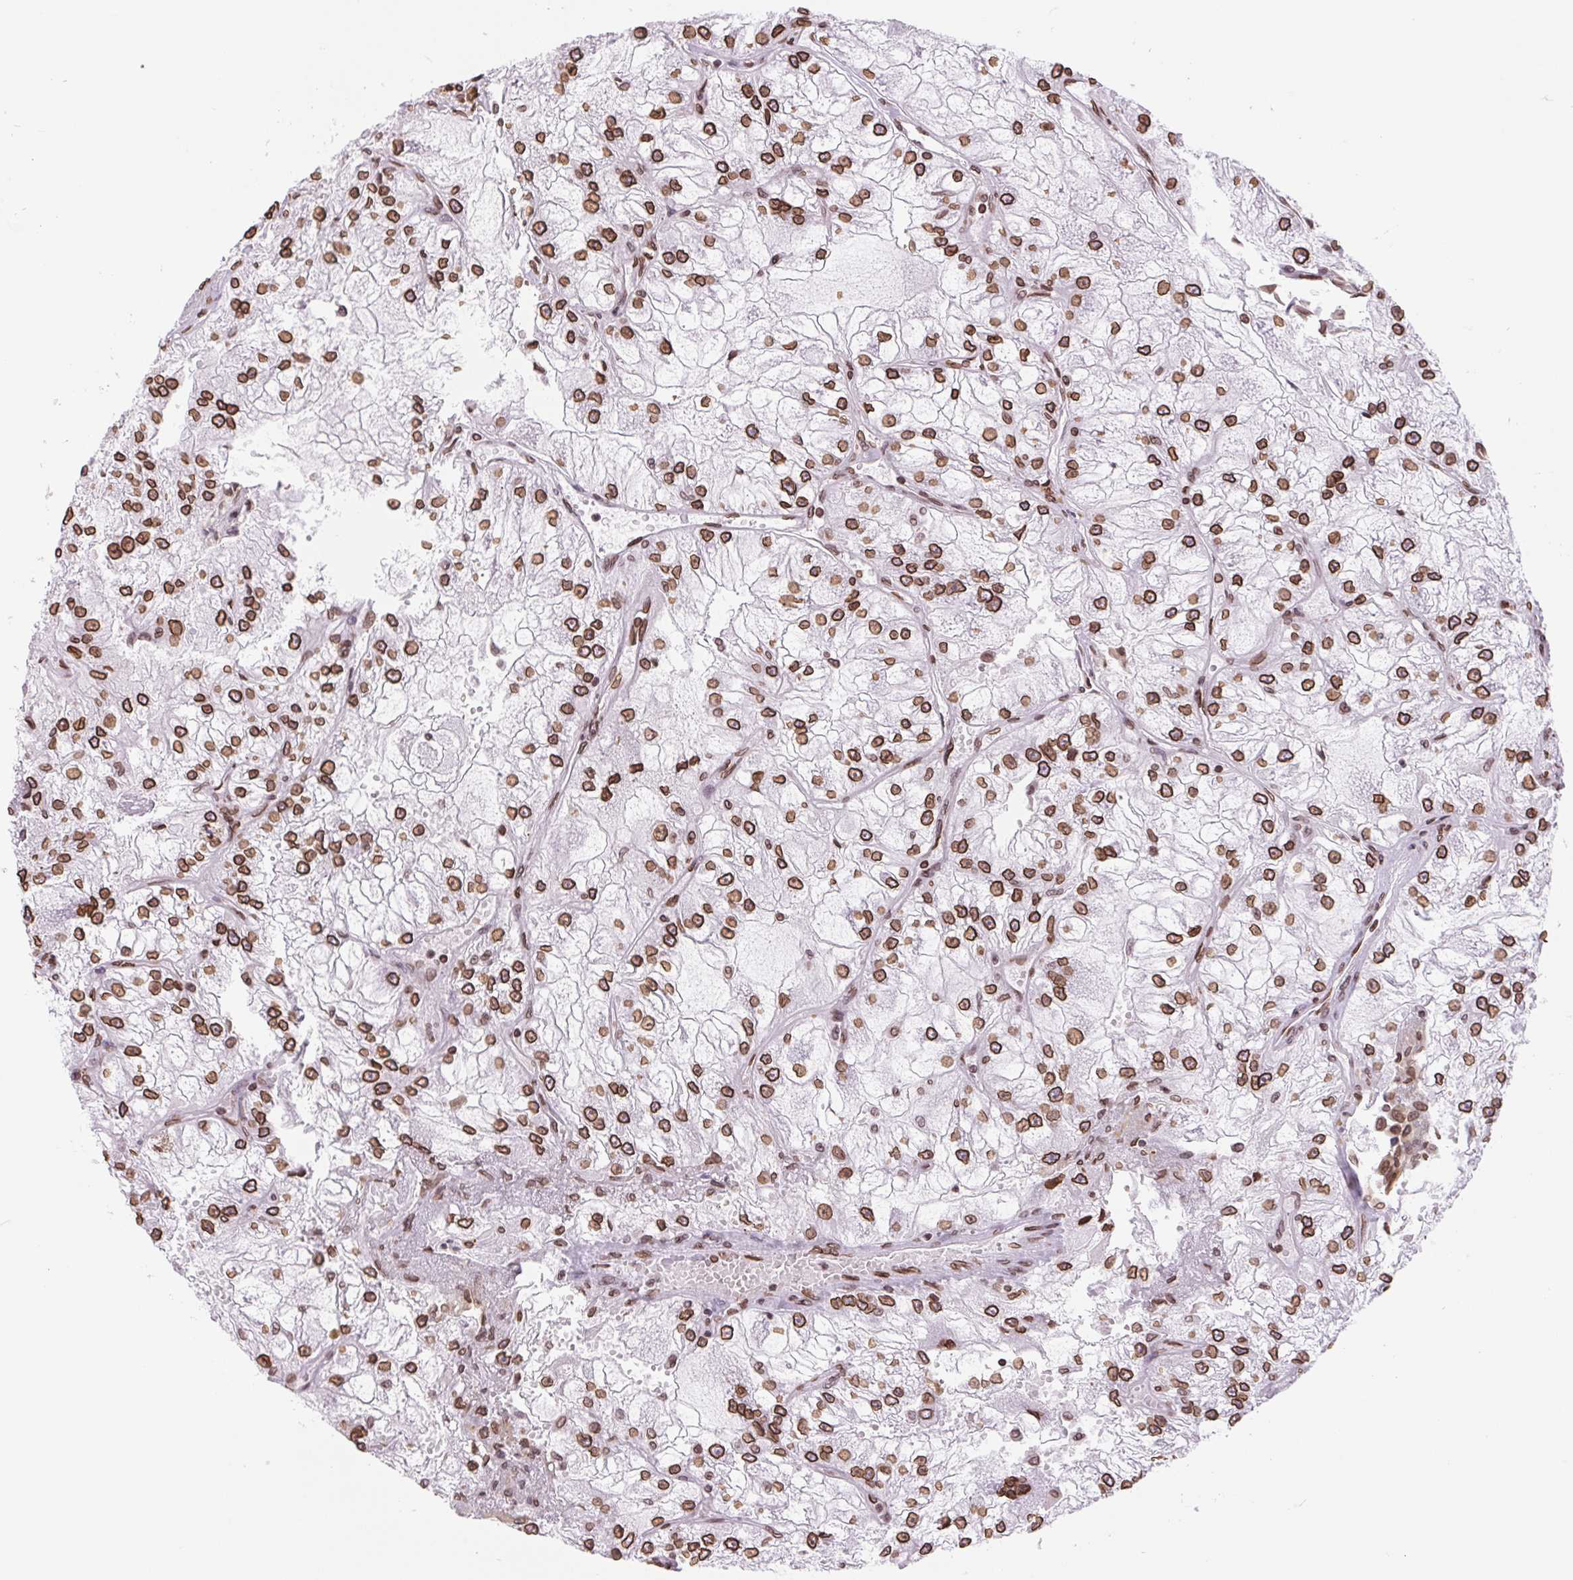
{"staining": {"intensity": "strong", "quantity": ">75%", "location": "cytoplasmic/membranous,nuclear"}, "tissue": "renal cancer", "cell_type": "Tumor cells", "image_type": "cancer", "snomed": [{"axis": "morphology", "description": "Adenocarcinoma, NOS"}, {"axis": "topography", "description": "Kidney"}], "caption": "Human renal cancer stained with a protein marker displays strong staining in tumor cells.", "gene": "LMNB2", "patient": {"sex": "female", "age": 72}}